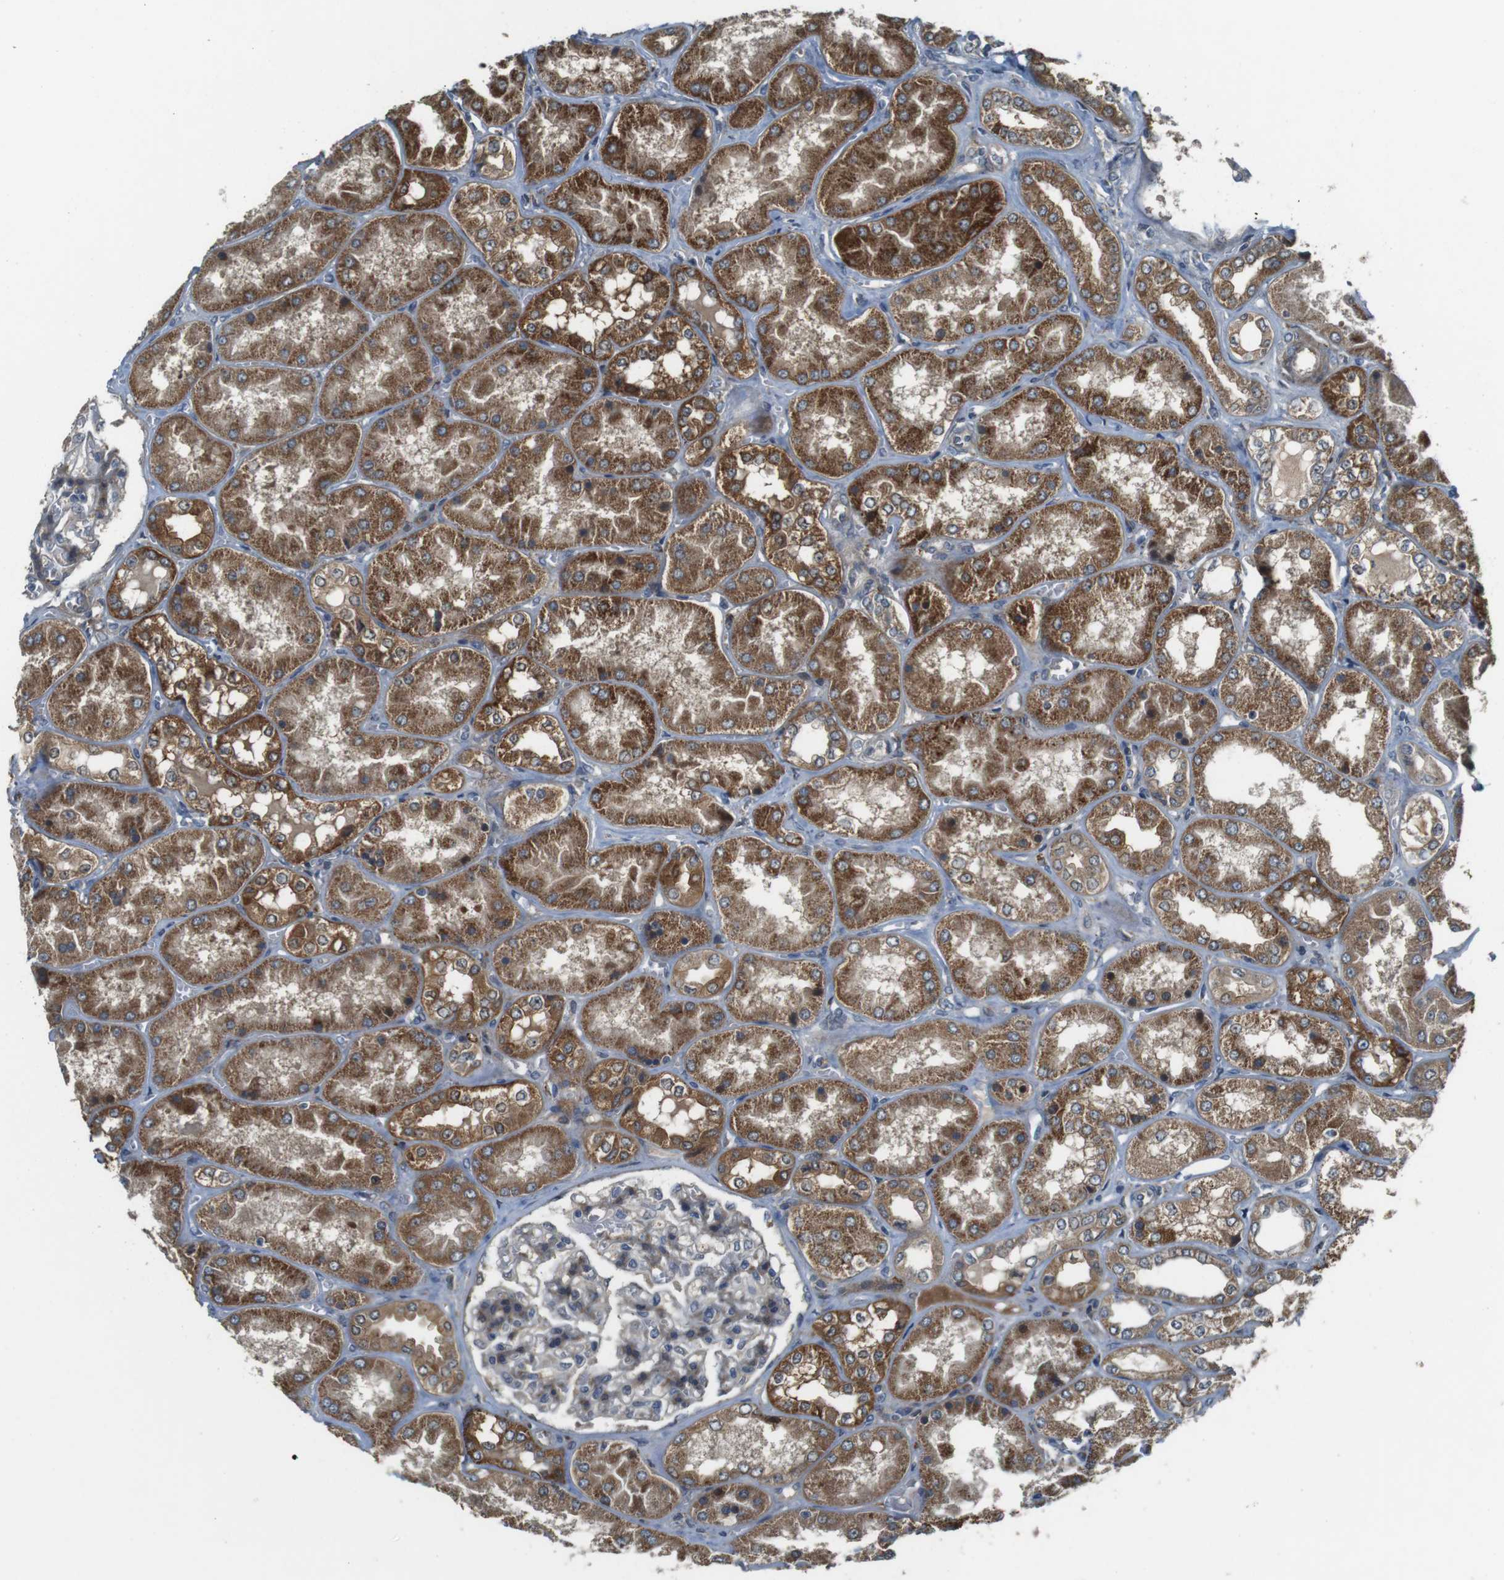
{"staining": {"intensity": "moderate", "quantity": ">75%", "location": "cytoplasmic/membranous"}, "tissue": "kidney", "cell_type": "Cells in glomeruli", "image_type": "normal", "snomed": [{"axis": "morphology", "description": "Normal tissue, NOS"}, {"axis": "topography", "description": "Kidney"}], "caption": "This image displays immunohistochemistry (IHC) staining of normal human kidney, with medium moderate cytoplasmic/membranous positivity in about >75% of cells in glomeruli.", "gene": "IFFO2", "patient": {"sex": "female", "age": 56}}